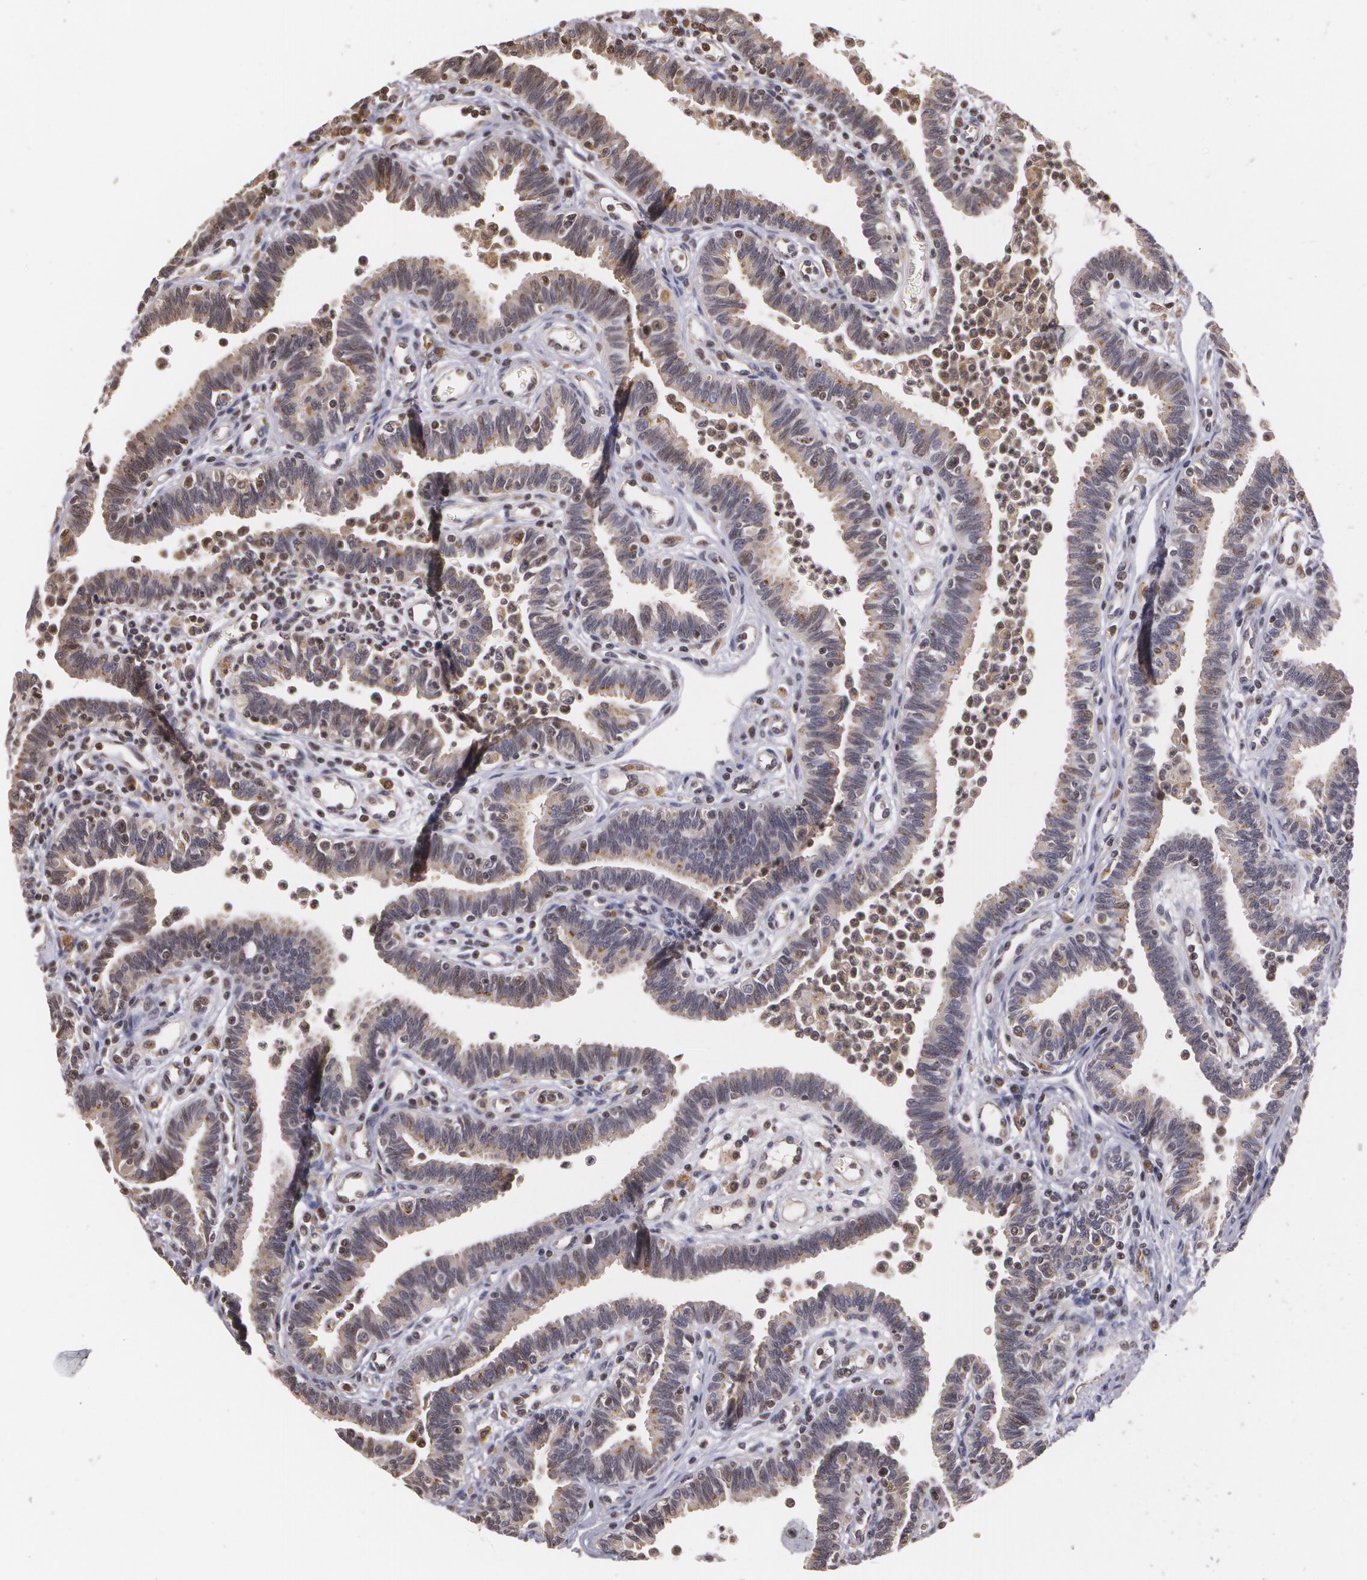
{"staining": {"intensity": "weak", "quantity": "<25%", "location": "cytoplasmic/membranous,nuclear"}, "tissue": "fallopian tube", "cell_type": "Glandular cells", "image_type": "normal", "snomed": [{"axis": "morphology", "description": "Normal tissue, NOS"}, {"axis": "topography", "description": "Fallopian tube"}], "caption": "Image shows no significant protein positivity in glandular cells of normal fallopian tube.", "gene": "VAV3", "patient": {"sex": "female", "age": 36}}